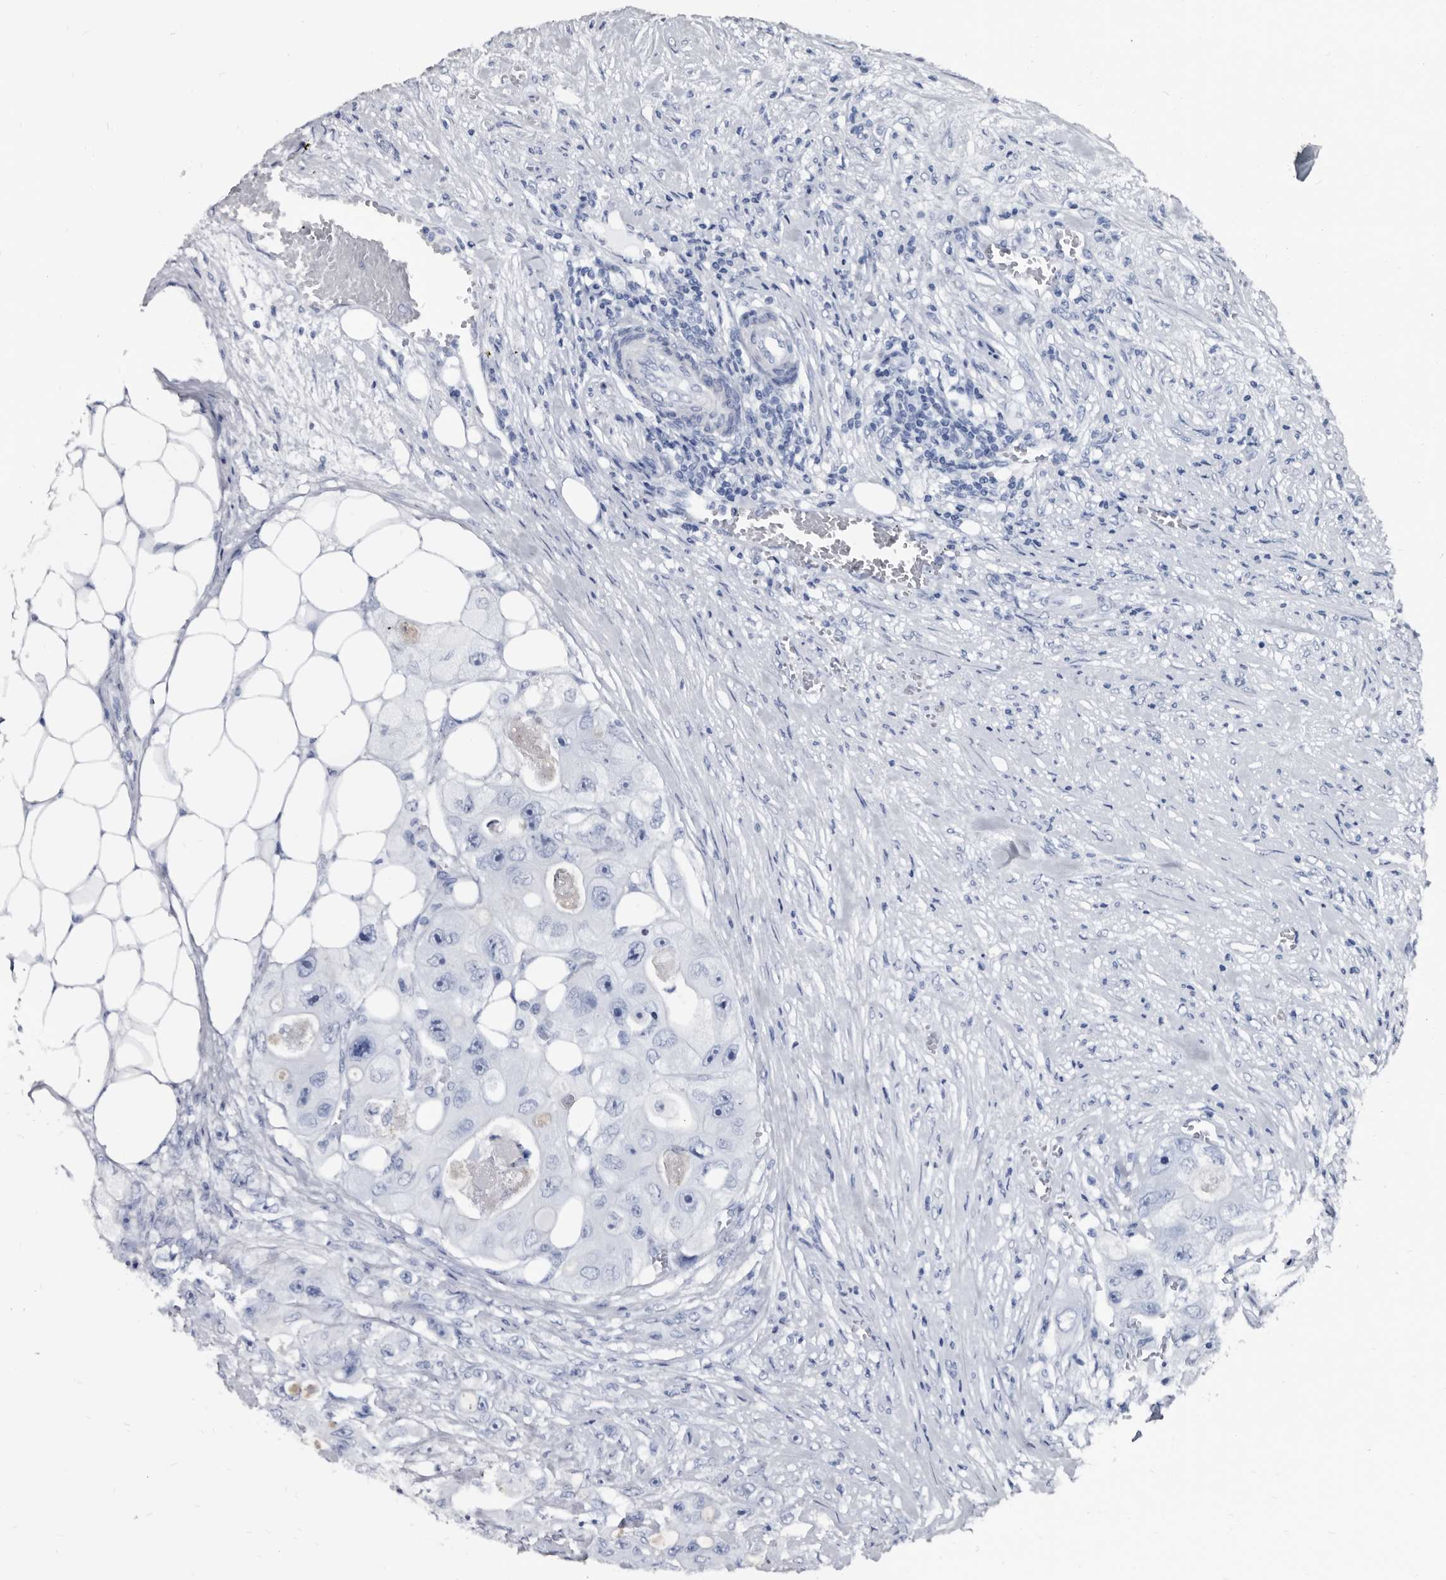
{"staining": {"intensity": "weak", "quantity": "25%-75%", "location": "cytoplasmic/membranous"}, "tissue": "colorectal cancer", "cell_type": "Tumor cells", "image_type": "cancer", "snomed": [{"axis": "morphology", "description": "Adenocarcinoma, NOS"}, {"axis": "topography", "description": "Colon"}], "caption": "High-power microscopy captured an immunohistochemistry histopathology image of colorectal cancer, revealing weak cytoplasmic/membranous positivity in approximately 25%-75% of tumor cells.", "gene": "PRSS8", "patient": {"sex": "female", "age": 46}}